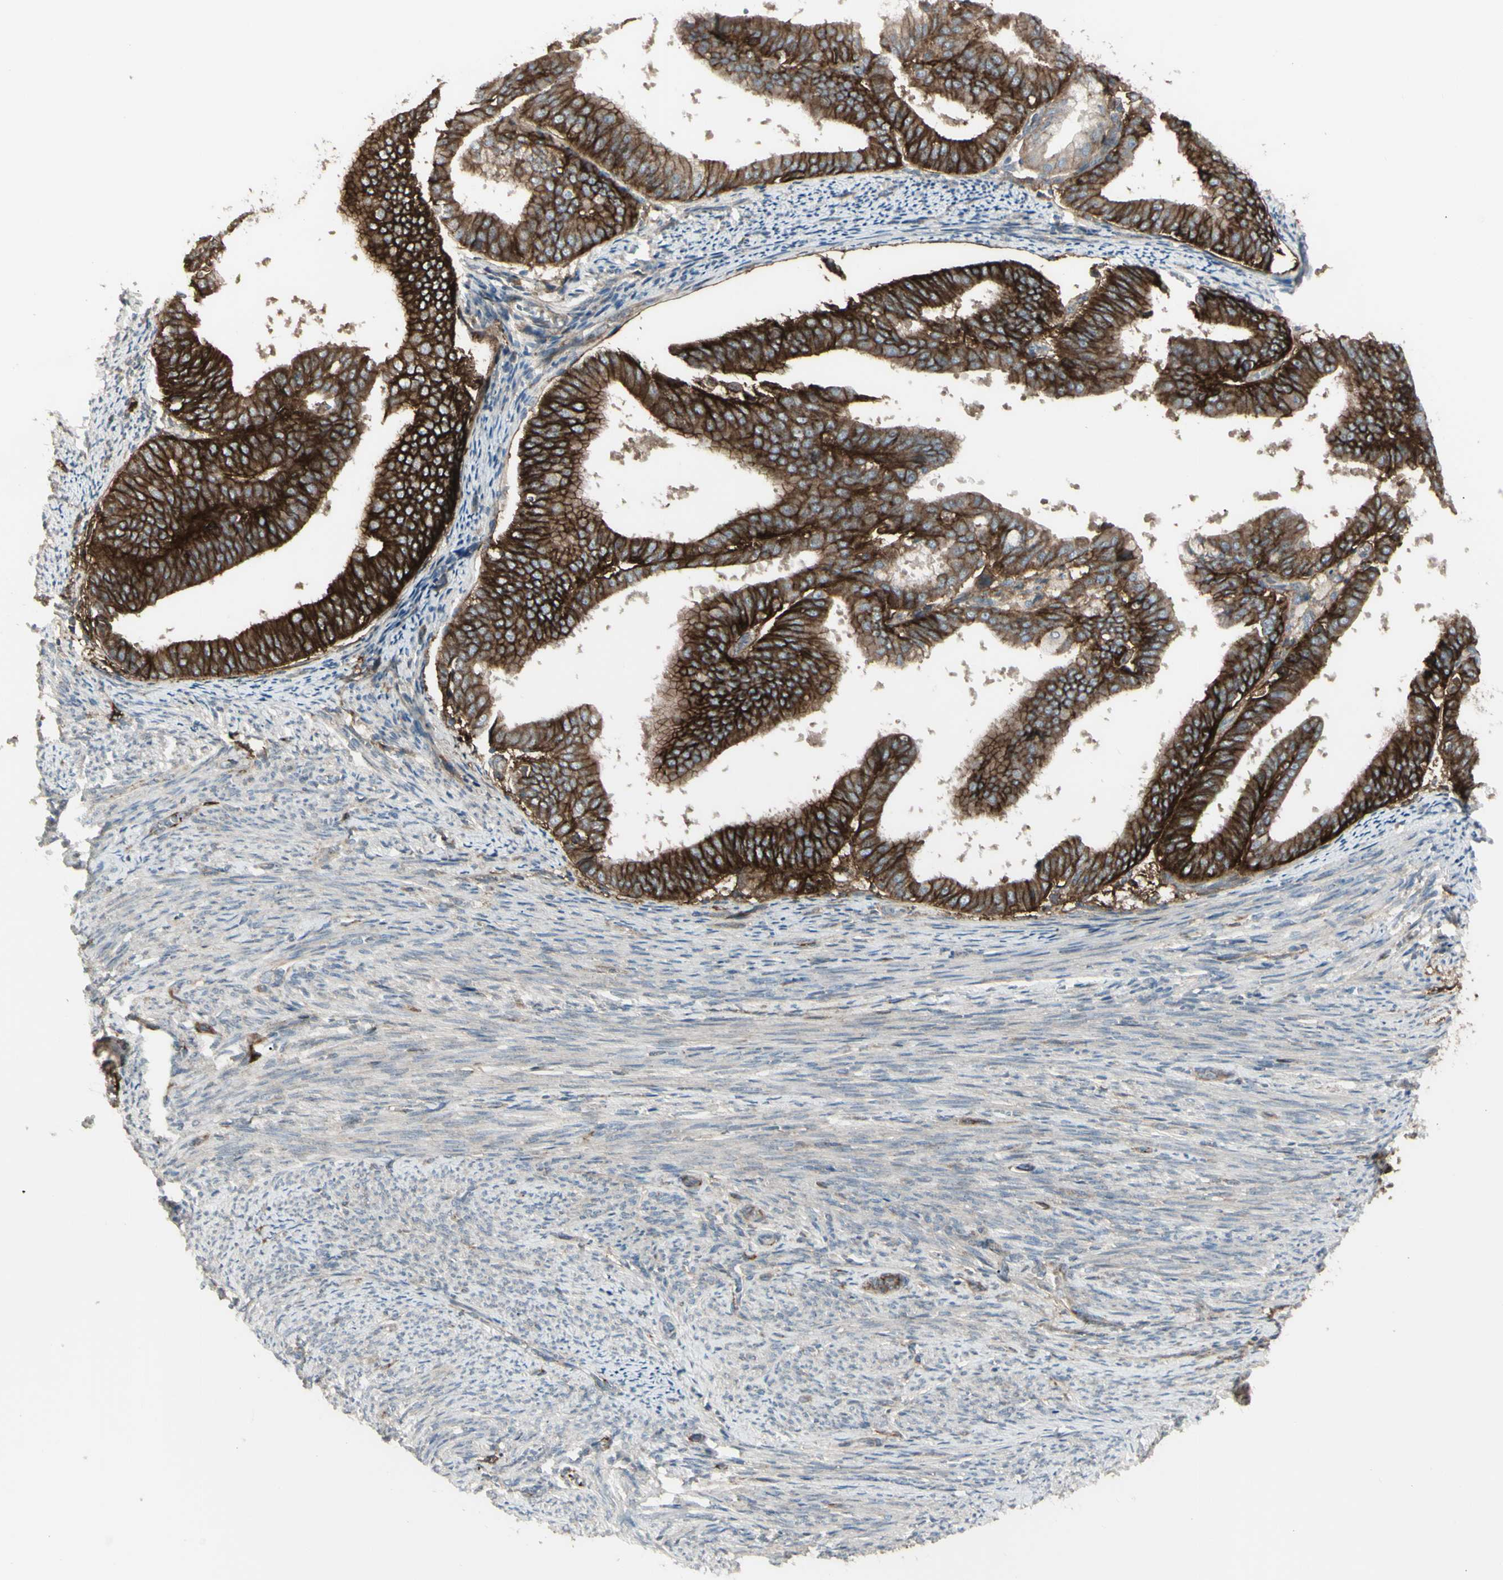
{"staining": {"intensity": "strong", "quantity": ">75%", "location": "cytoplasmic/membranous"}, "tissue": "endometrial cancer", "cell_type": "Tumor cells", "image_type": "cancer", "snomed": [{"axis": "morphology", "description": "Adenocarcinoma, NOS"}, {"axis": "topography", "description": "Endometrium"}], "caption": "Endometrial cancer (adenocarcinoma) stained with a brown dye shows strong cytoplasmic/membranous positive expression in about >75% of tumor cells.", "gene": "CD276", "patient": {"sex": "female", "age": 63}}